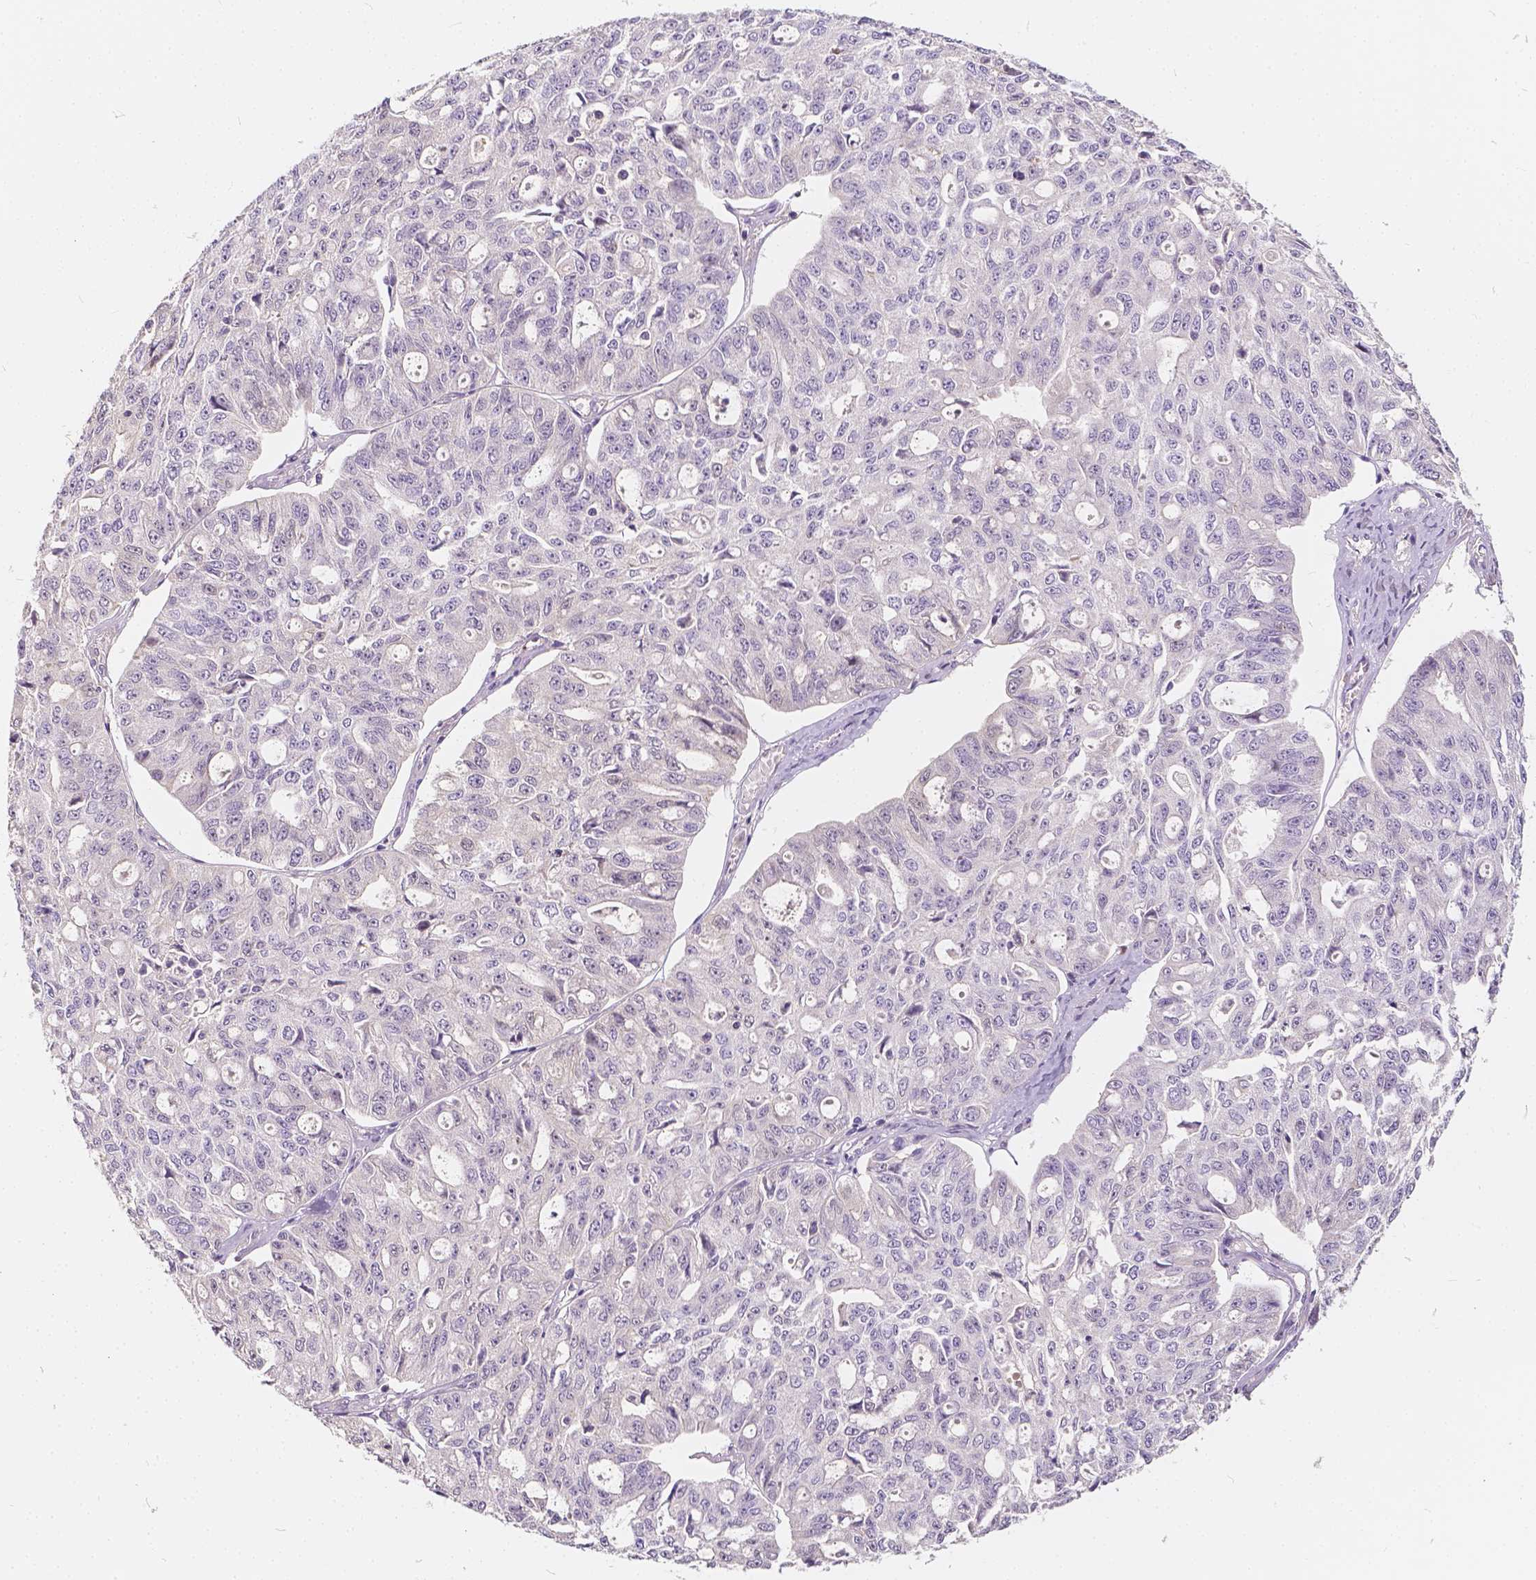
{"staining": {"intensity": "negative", "quantity": "none", "location": "none"}, "tissue": "ovarian cancer", "cell_type": "Tumor cells", "image_type": "cancer", "snomed": [{"axis": "morphology", "description": "Carcinoma, endometroid"}, {"axis": "topography", "description": "Ovary"}], "caption": "Human ovarian cancer (endometroid carcinoma) stained for a protein using IHC displays no positivity in tumor cells.", "gene": "KIAA0513", "patient": {"sex": "female", "age": 65}}